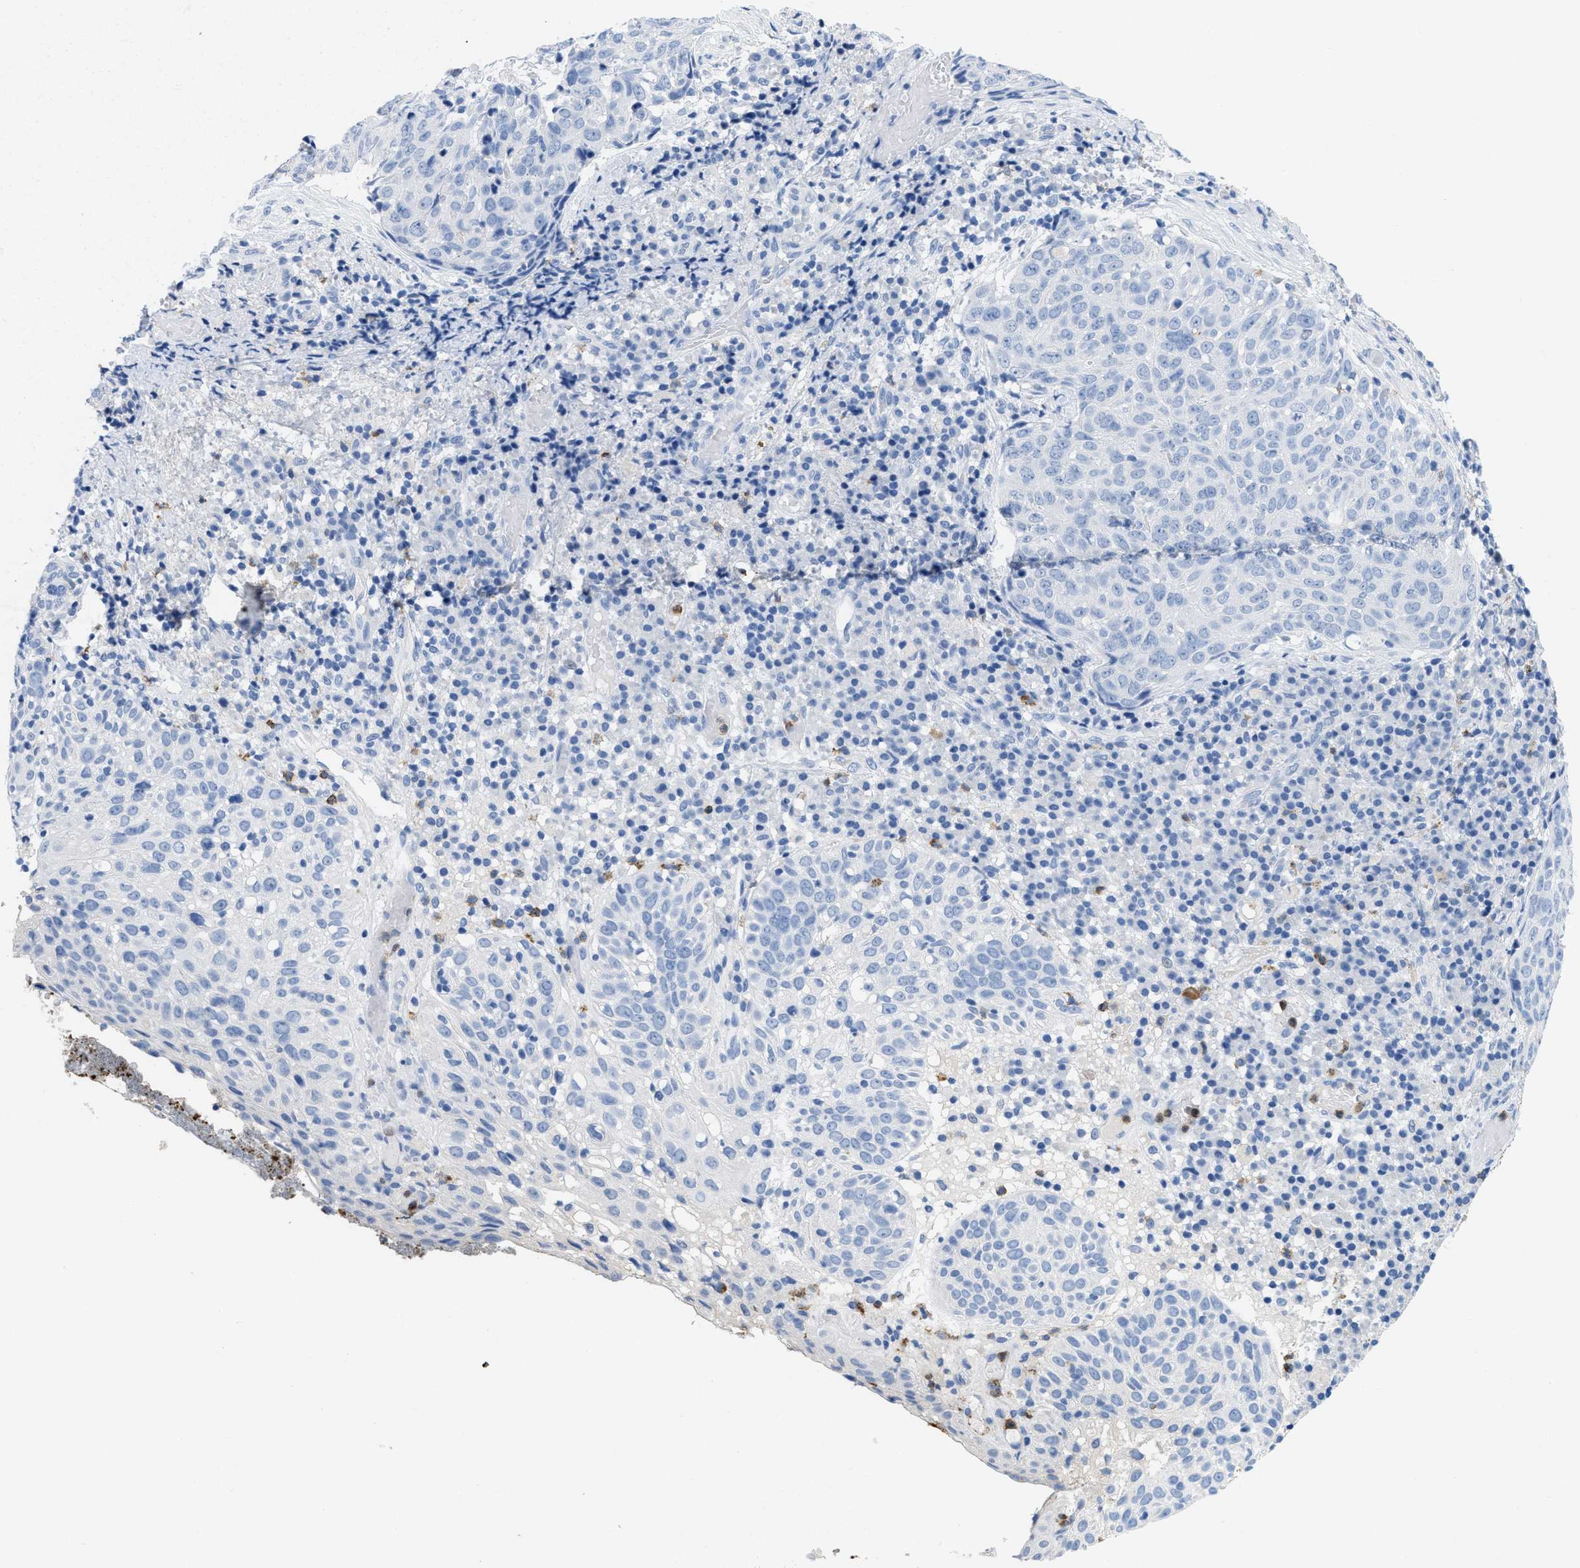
{"staining": {"intensity": "negative", "quantity": "none", "location": "none"}, "tissue": "skin cancer", "cell_type": "Tumor cells", "image_type": "cancer", "snomed": [{"axis": "morphology", "description": "Squamous cell carcinoma in situ, NOS"}, {"axis": "morphology", "description": "Squamous cell carcinoma, NOS"}, {"axis": "topography", "description": "Skin"}], "caption": "DAB (3,3'-diaminobenzidine) immunohistochemical staining of skin cancer (squamous cell carcinoma) displays no significant staining in tumor cells.", "gene": "CR1", "patient": {"sex": "male", "age": 93}}